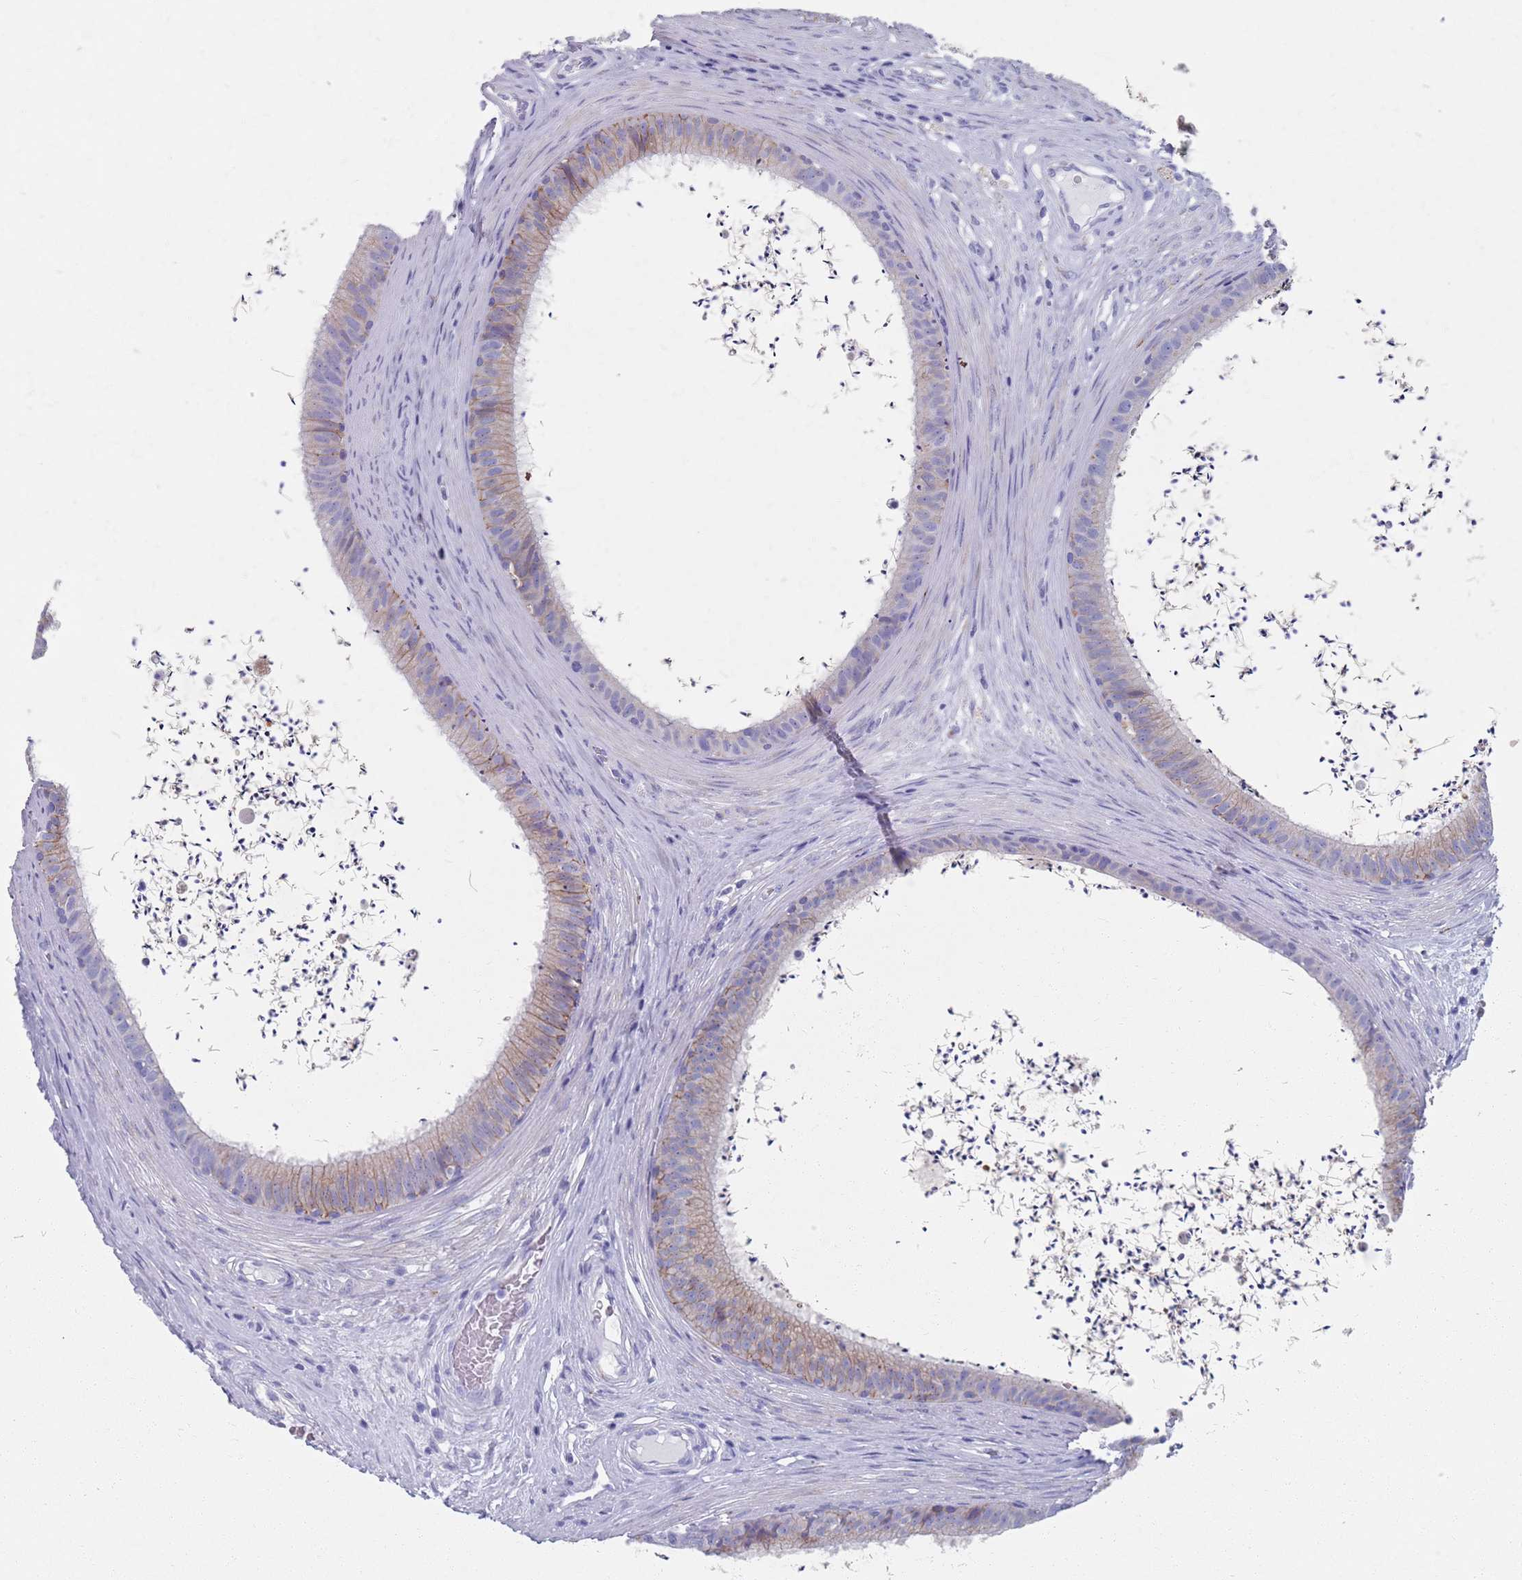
{"staining": {"intensity": "strong", "quantity": "25%-75%", "location": "cytoplasmic/membranous"}, "tissue": "epididymis", "cell_type": "Glandular cells", "image_type": "normal", "snomed": [{"axis": "morphology", "description": "Normal tissue, NOS"}, {"axis": "topography", "description": "Testis"}, {"axis": "topography", "description": "Epididymis"}], "caption": "Immunohistochemistry image of unremarkable epididymis: epididymis stained using IHC exhibits high levels of strong protein expression localized specifically in the cytoplasmic/membranous of glandular cells, appearing as a cytoplasmic/membranous brown color.", "gene": "PLOD1", "patient": {"sex": "male", "age": 41}}